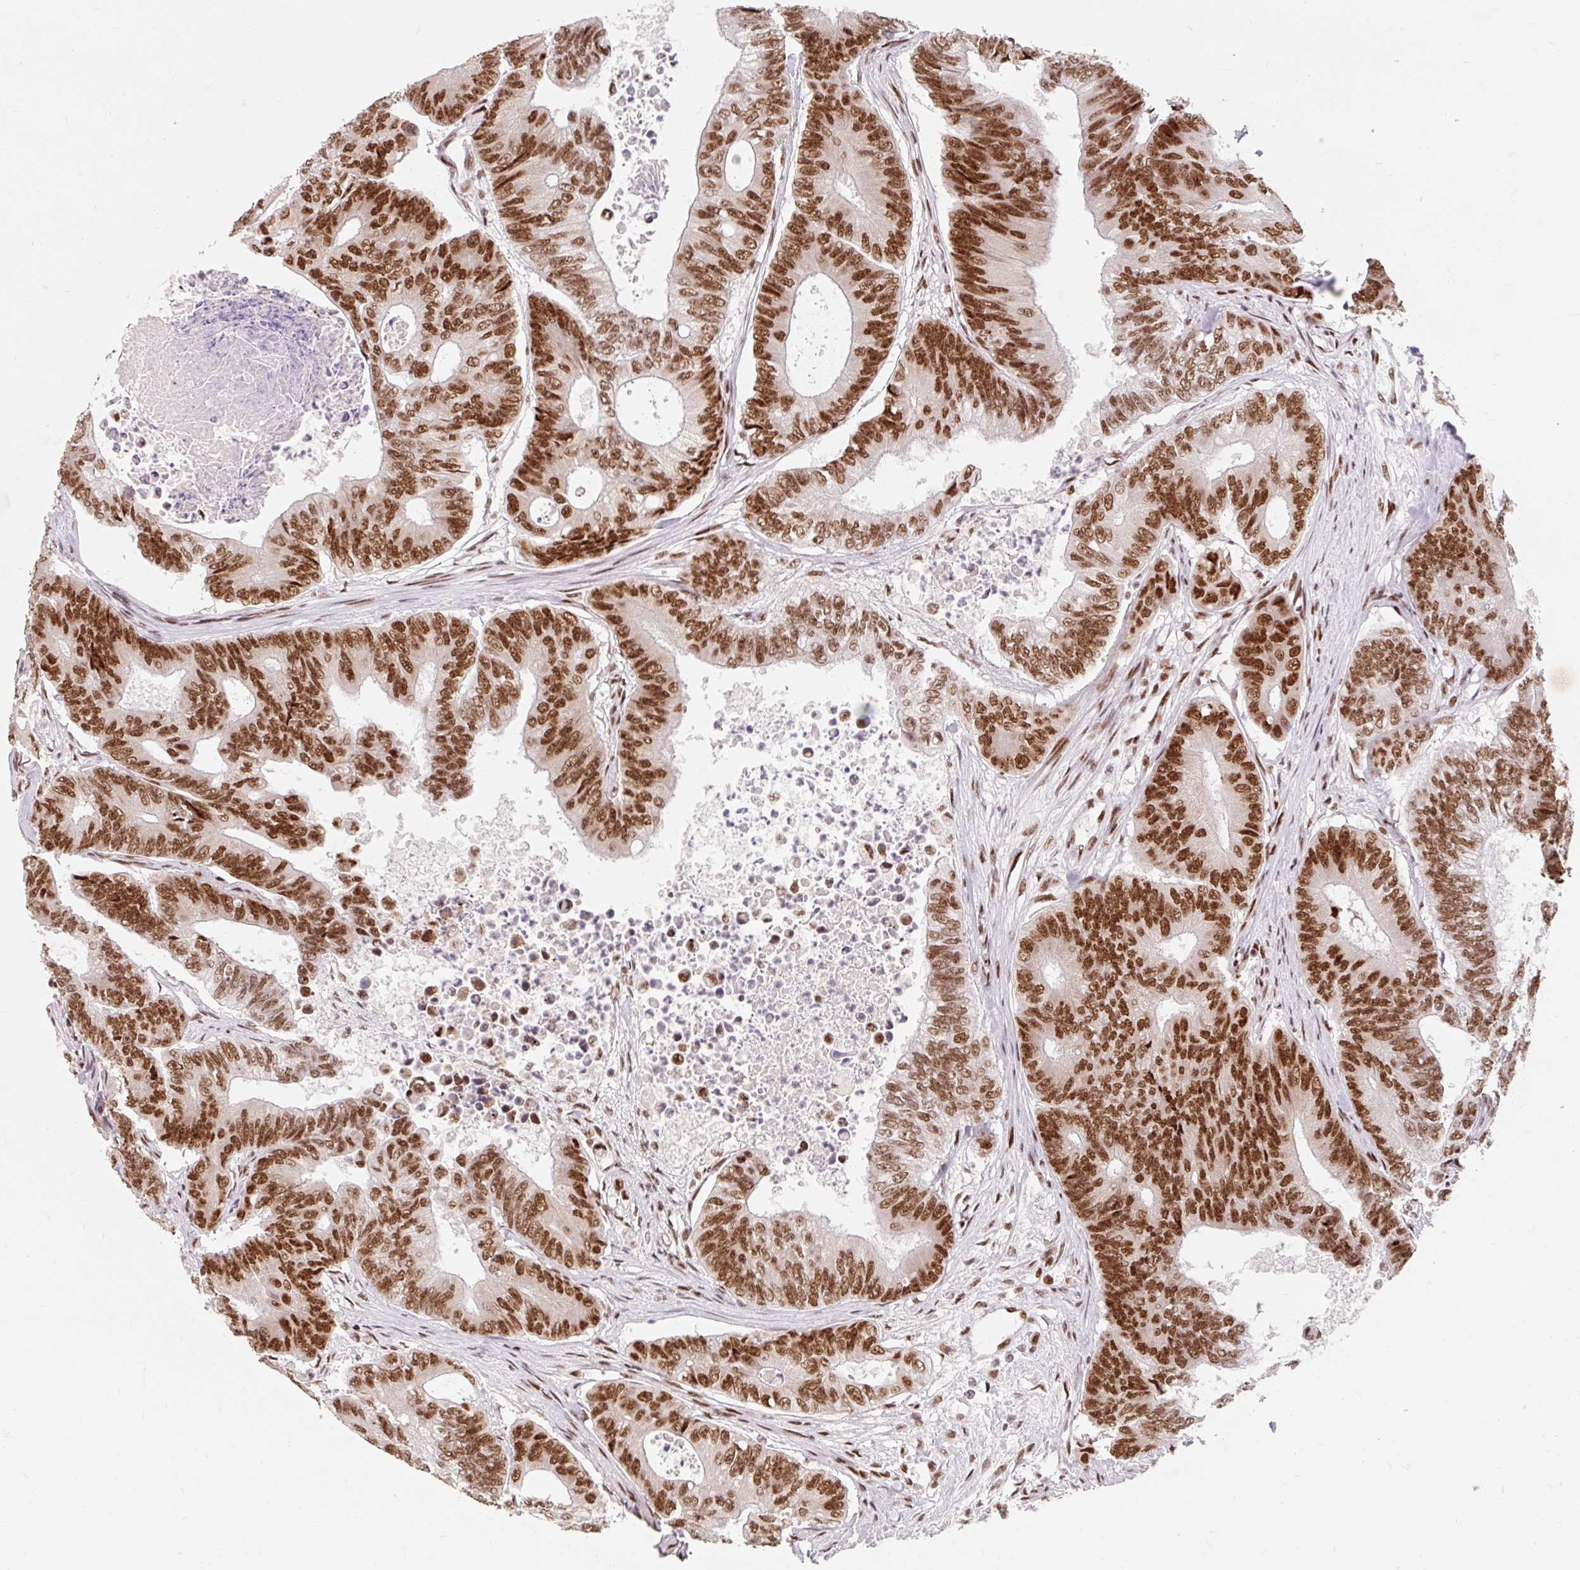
{"staining": {"intensity": "strong", "quantity": ">75%", "location": "nuclear"}, "tissue": "colorectal cancer", "cell_type": "Tumor cells", "image_type": "cancer", "snomed": [{"axis": "morphology", "description": "Adenocarcinoma, NOS"}, {"axis": "topography", "description": "Colon"}], "caption": "This is an image of IHC staining of colorectal cancer (adenocarcinoma), which shows strong expression in the nuclear of tumor cells.", "gene": "SRSF10", "patient": {"sex": "female", "age": 48}}